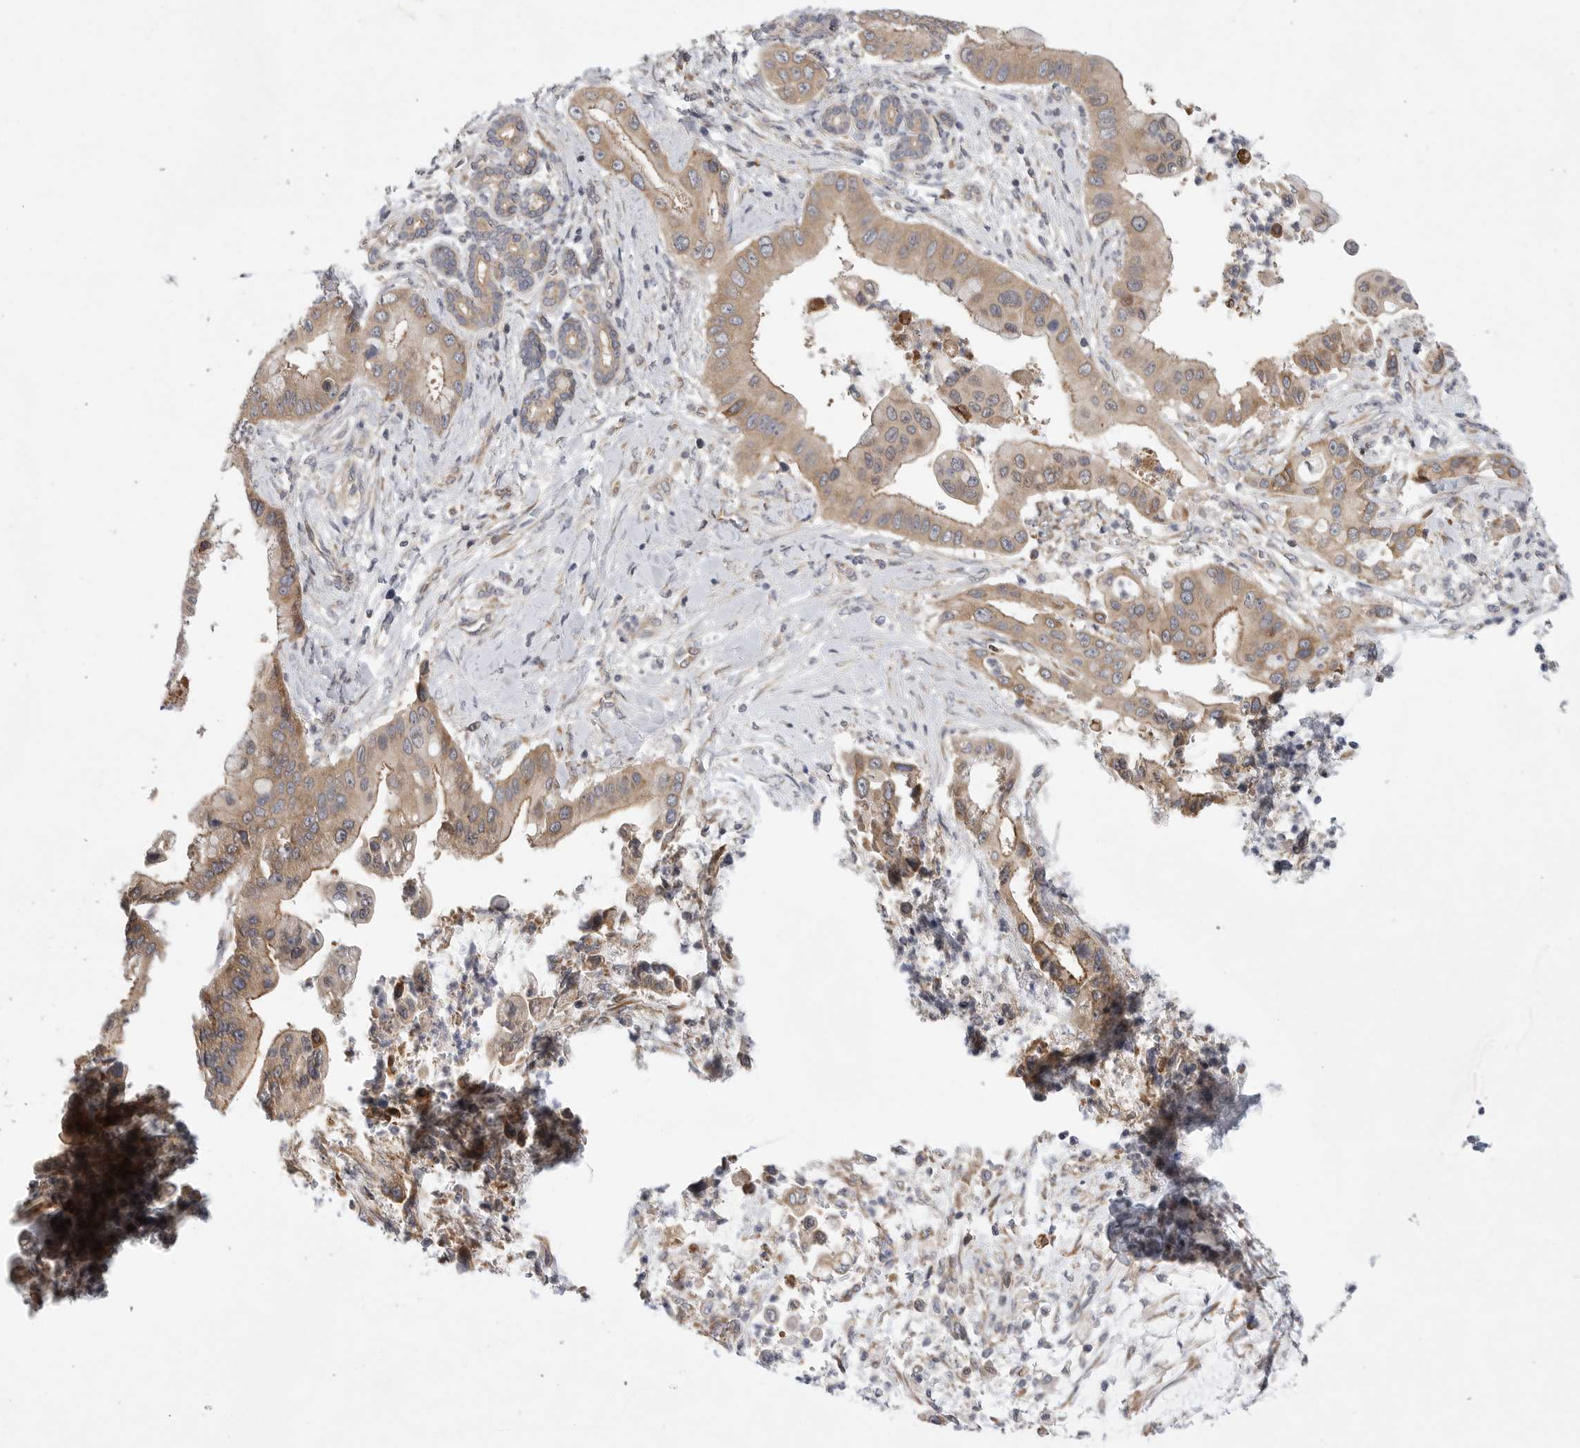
{"staining": {"intensity": "moderate", "quantity": ">75%", "location": "cytoplasmic/membranous"}, "tissue": "liver cancer", "cell_type": "Tumor cells", "image_type": "cancer", "snomed": [{"axis": "morphology", "description": "Cholangiocarcinoma"}, {"axis": "topography", "description": "Liver"}], "caption": "A brown stain highlights moderate cytoplasmic/membranous staining of a protein in liver cancer tumor cells.", "gene": "FBXO43", "patient": {"sex": "female", "age": 54}}